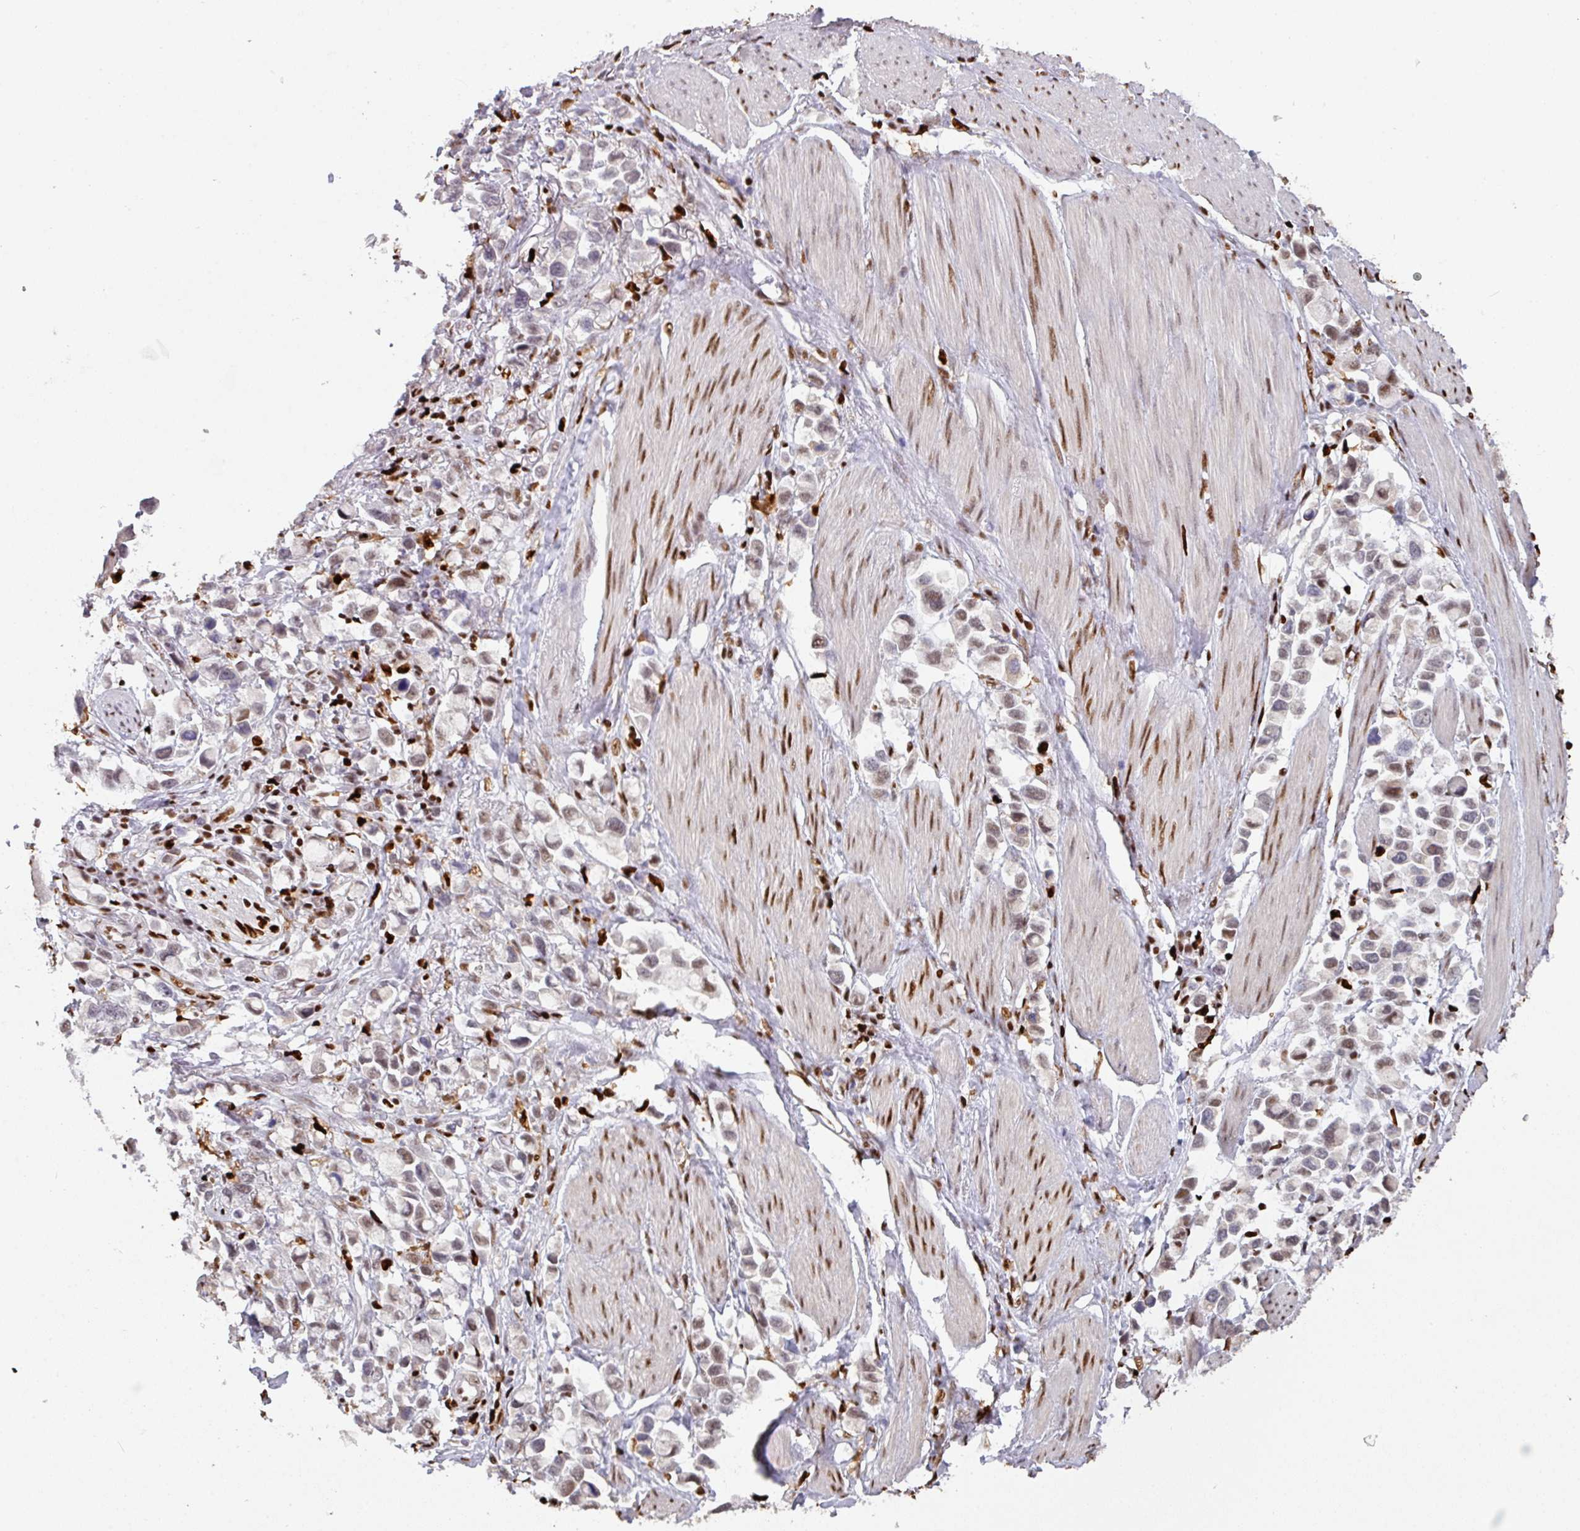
{"staining": {"intensity": "weak", "quantity": "25%-75%", "location": "nuclear"}, "tissue": "stomach cancer", "cell_type": "Tumor cells", "image_type": "cancer", "snomed": [{"axis": "morphology", "description": "Adenocarcinoma, NOS"}, {"axis": "topography", "description": "Stomach"}], "caption": "A micrograph of human stomach cancer stained for a protein exhibits weak nuclear brown staining in tumor cells. The protein of interest is shown in brown color, while the nuclei are stained blue.", "gene": "SAMHD1", "patient": {"sex": "female", "age": 81}}